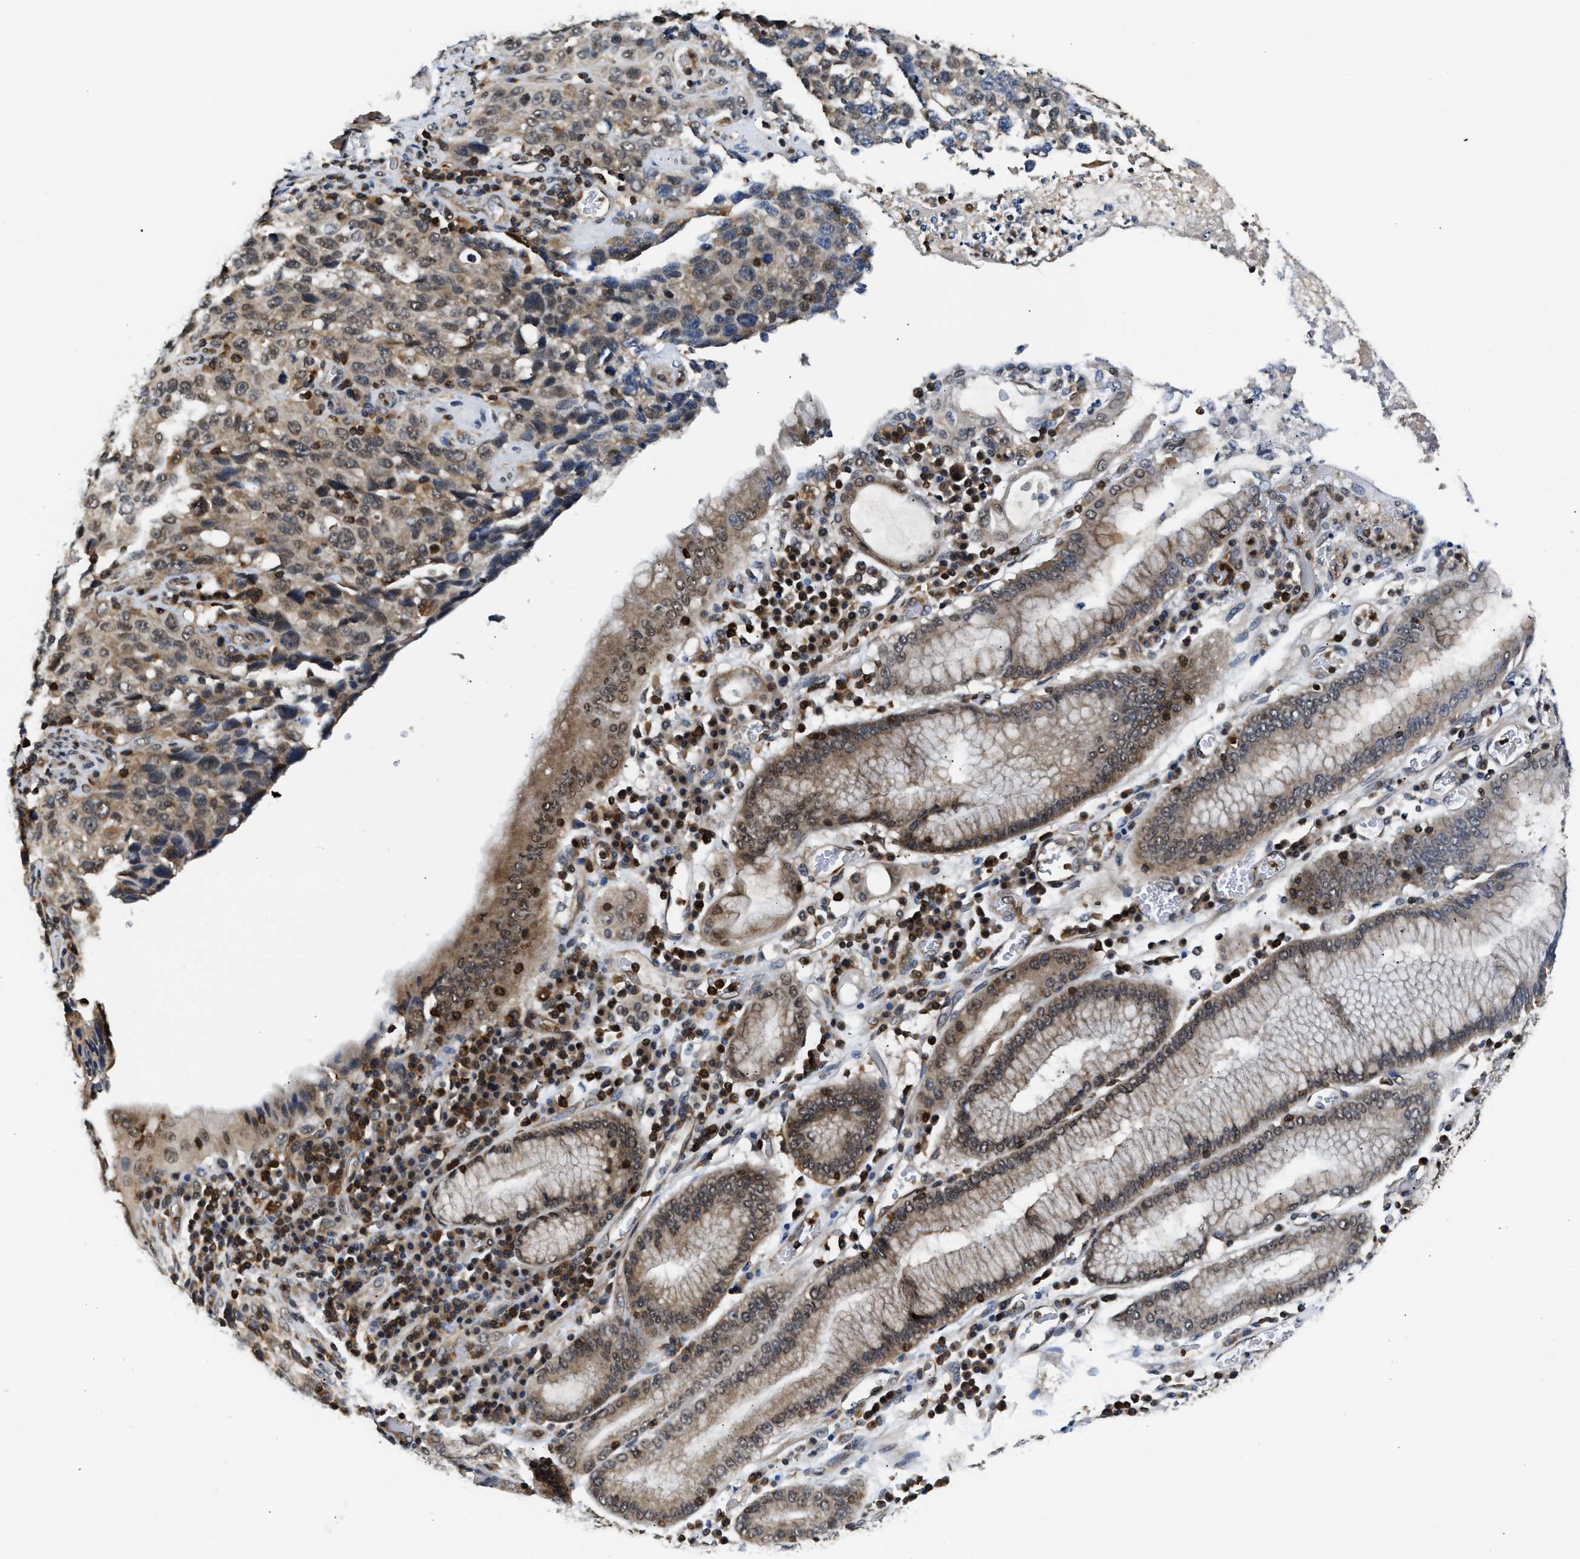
{"staining": {"intensity": "moderate", "quantity": "25%-75%", "location": "cytoplasmic/membranous,nuclear"}, "tissue": "stomach cancer", "cell_type": "Tumor cells", "image_type": "cancer", "snomed": [{"axis": "morphology", "description": "Normal tissue, NOS"}, {"axis": "morphology", "description": "Adenocarcinoma, NOS"}, {"axis": "topography", "description": "Stomach"}], "caption": "A brown stain labels moderate cytoplasmic/membranous and nuclear positivity of a protein in adenocarcinoma (stomach) tumor cells. Using DAB (brown) and hematoxylin (blue) stains, captured at high magnification using brightfield microscopy.", "gene": "STK10", "patient": {"sex": "male", "age": 48}}